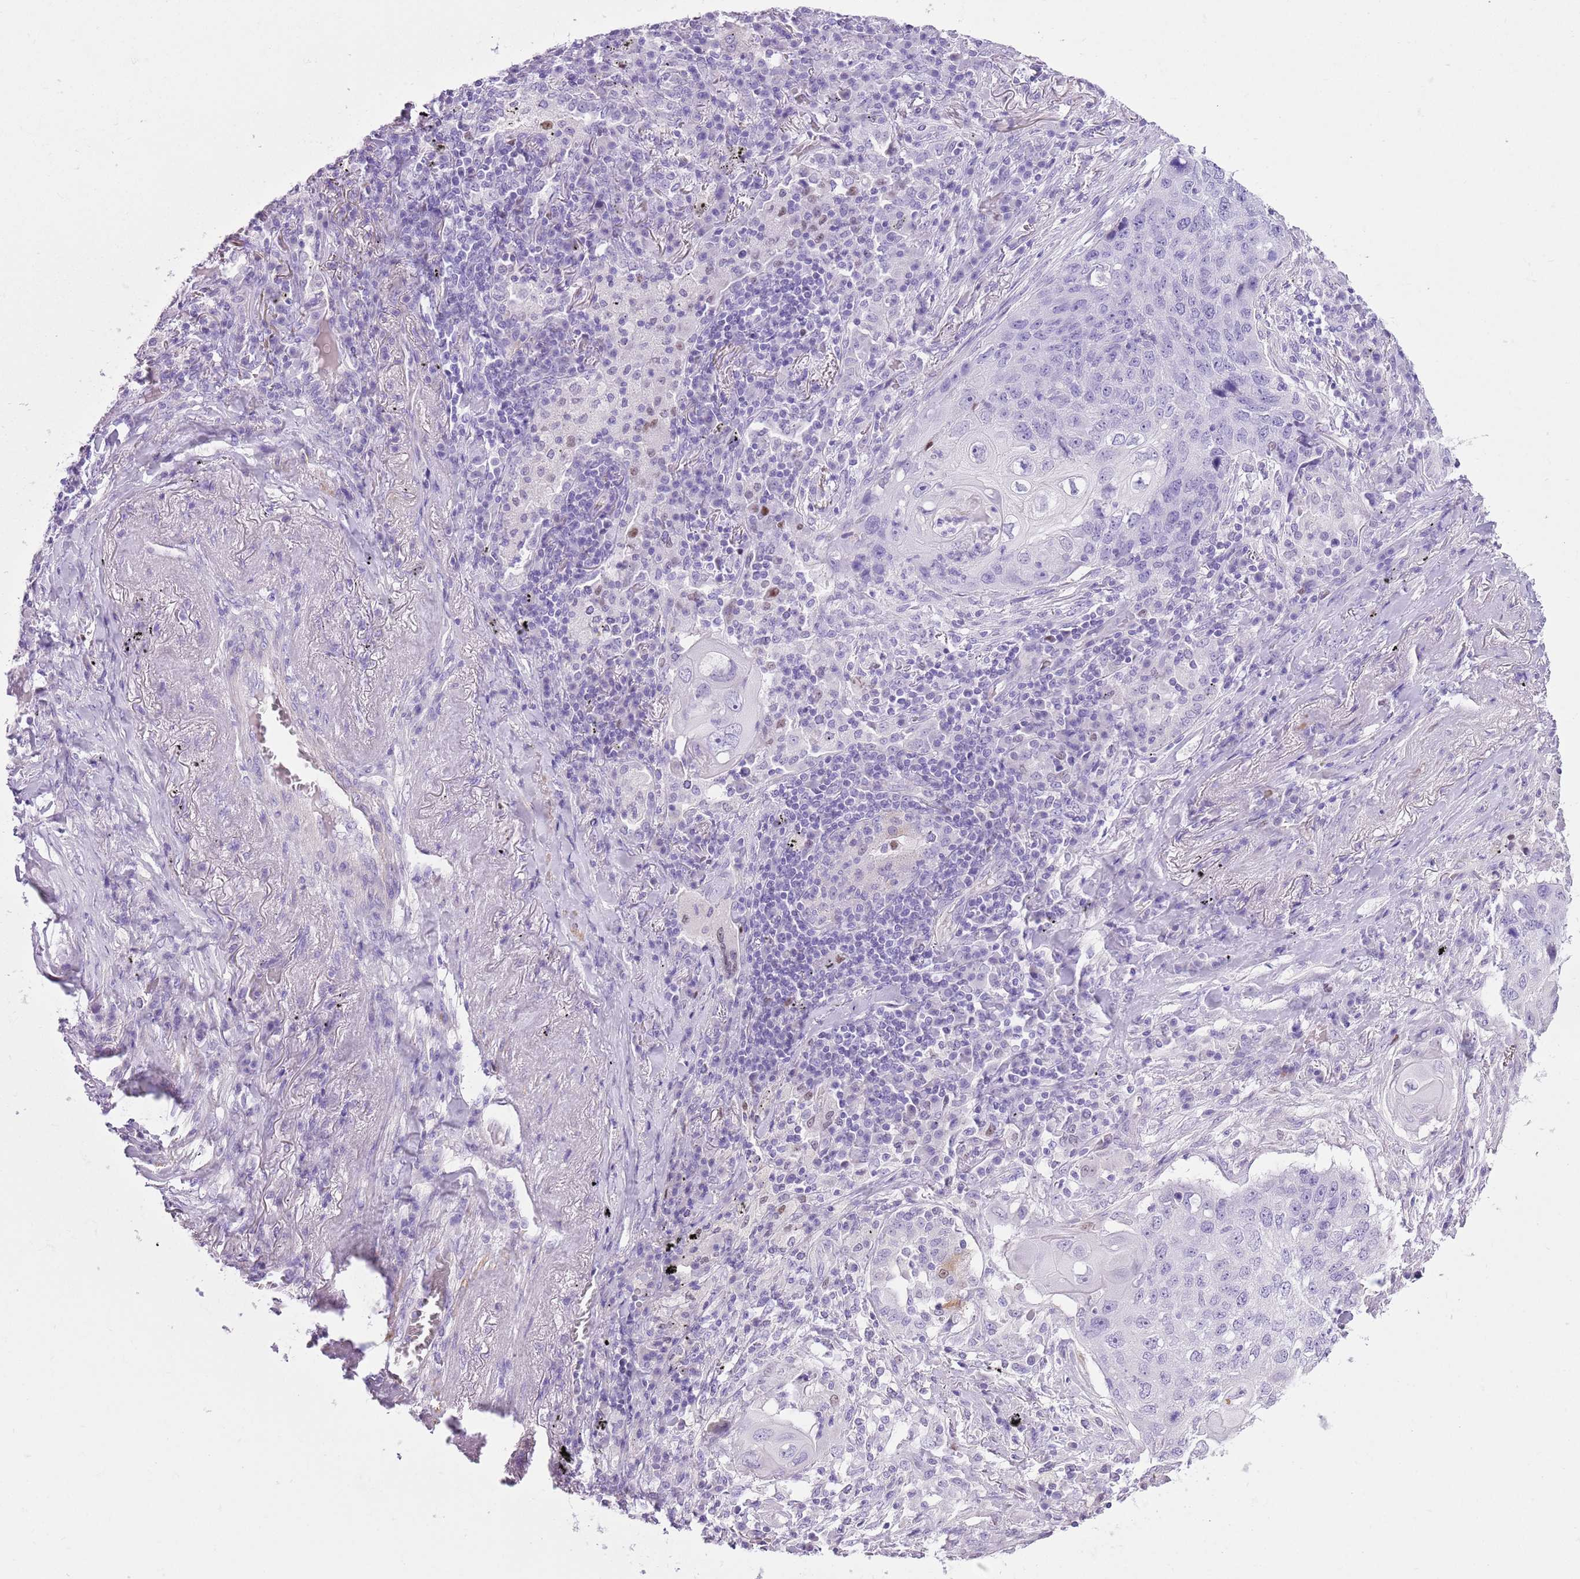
{"staining": {"intensity": "negative", "quantity": "none", "location": "none"}, "tissue": "lung cancer", "cell_type": "Tumor cells", "image_type": "cancer", "snomed": [{"axis": "morphology", "description": "Squamous cell carcinoma, NOS"}, {"axis": "topography", "description": "Lung"}], "caption": "Immunohistochemistry micrograph of neoplastic tissue: lung cancer stained with DAB demonstrates no significant protein positivity in tumor cells.", "gene": "SLC7A14", "patient": {"sex": "female", "age": 63}}